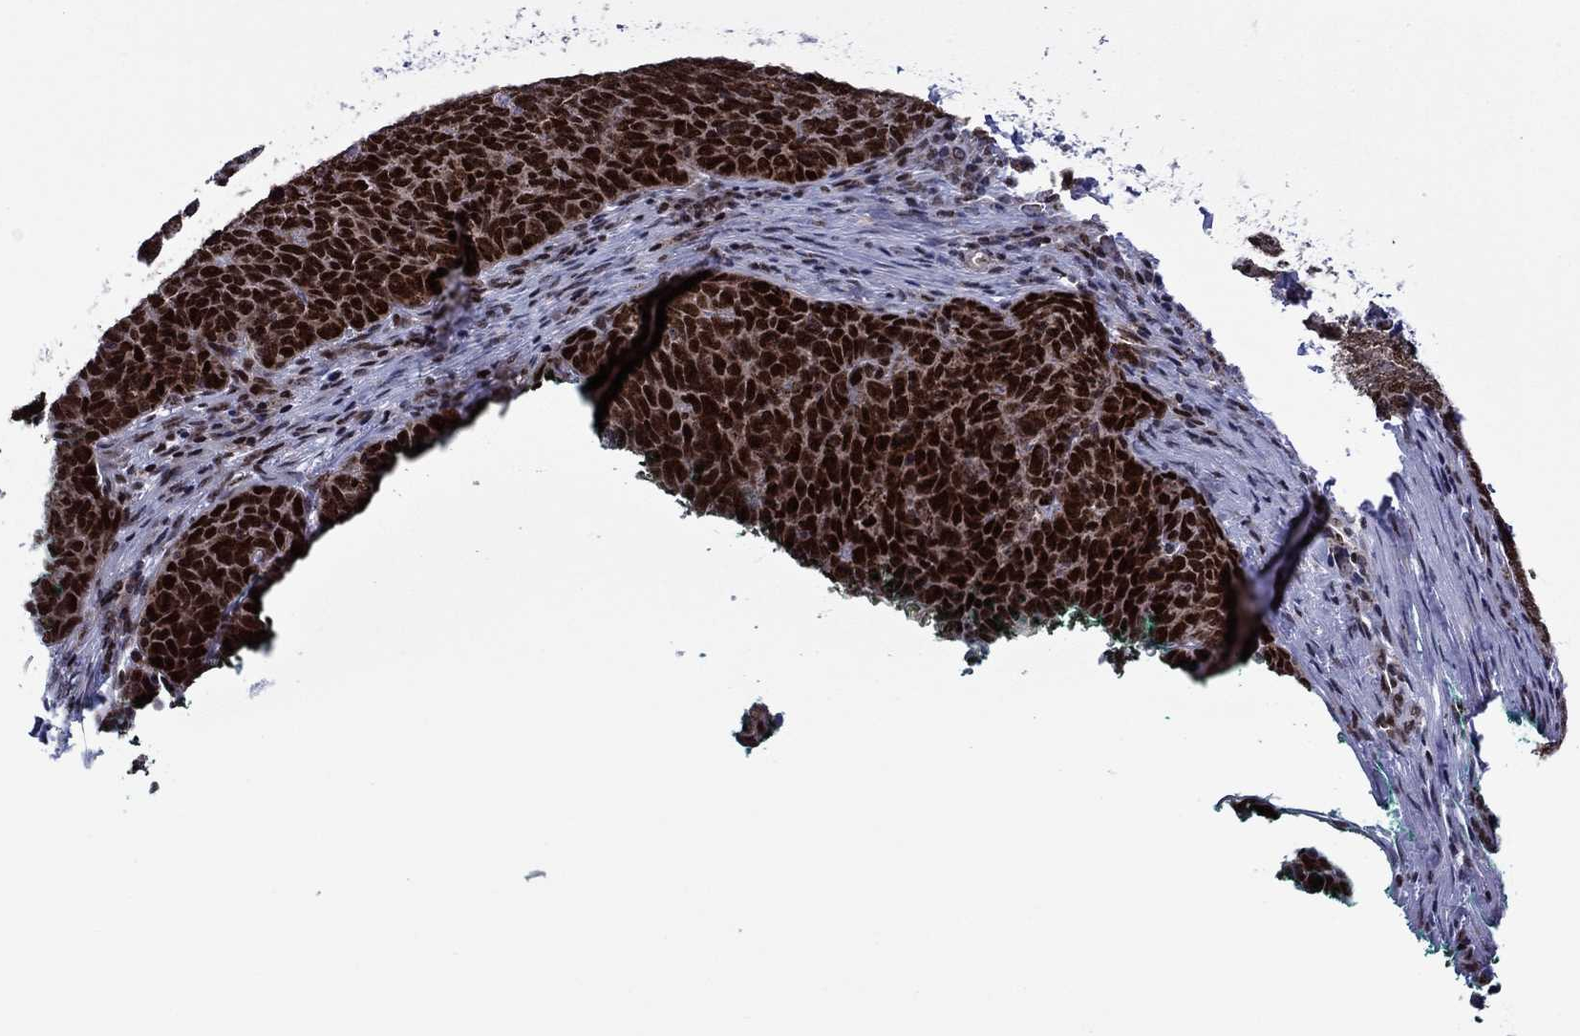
{"staining": {"intensity": "strong", "quantity": ">75%", "location": "nuclear"}, "tissue": "skin cancer", "cell_type": "Tumor cells", "image_type": "cancer", "snomed": [{"axis": "morphology", "description": "Squamous cell carcinoma, NOS"}, {"axis": "topography", "description": "Skin"}, {"axis": "topography", "description": "Anal"}], "caption": "Protein expression analysis of human skin squamous cell carcinoma reveals strong nuclear positivity in approximately >75% of tumor cells. Using DAB (brown) and hematoxylin (blue) stains, captured at high magnification using brightfield microscopy.", "gene": "SURF2", "patient": {"sex": "female", "age": 51}}